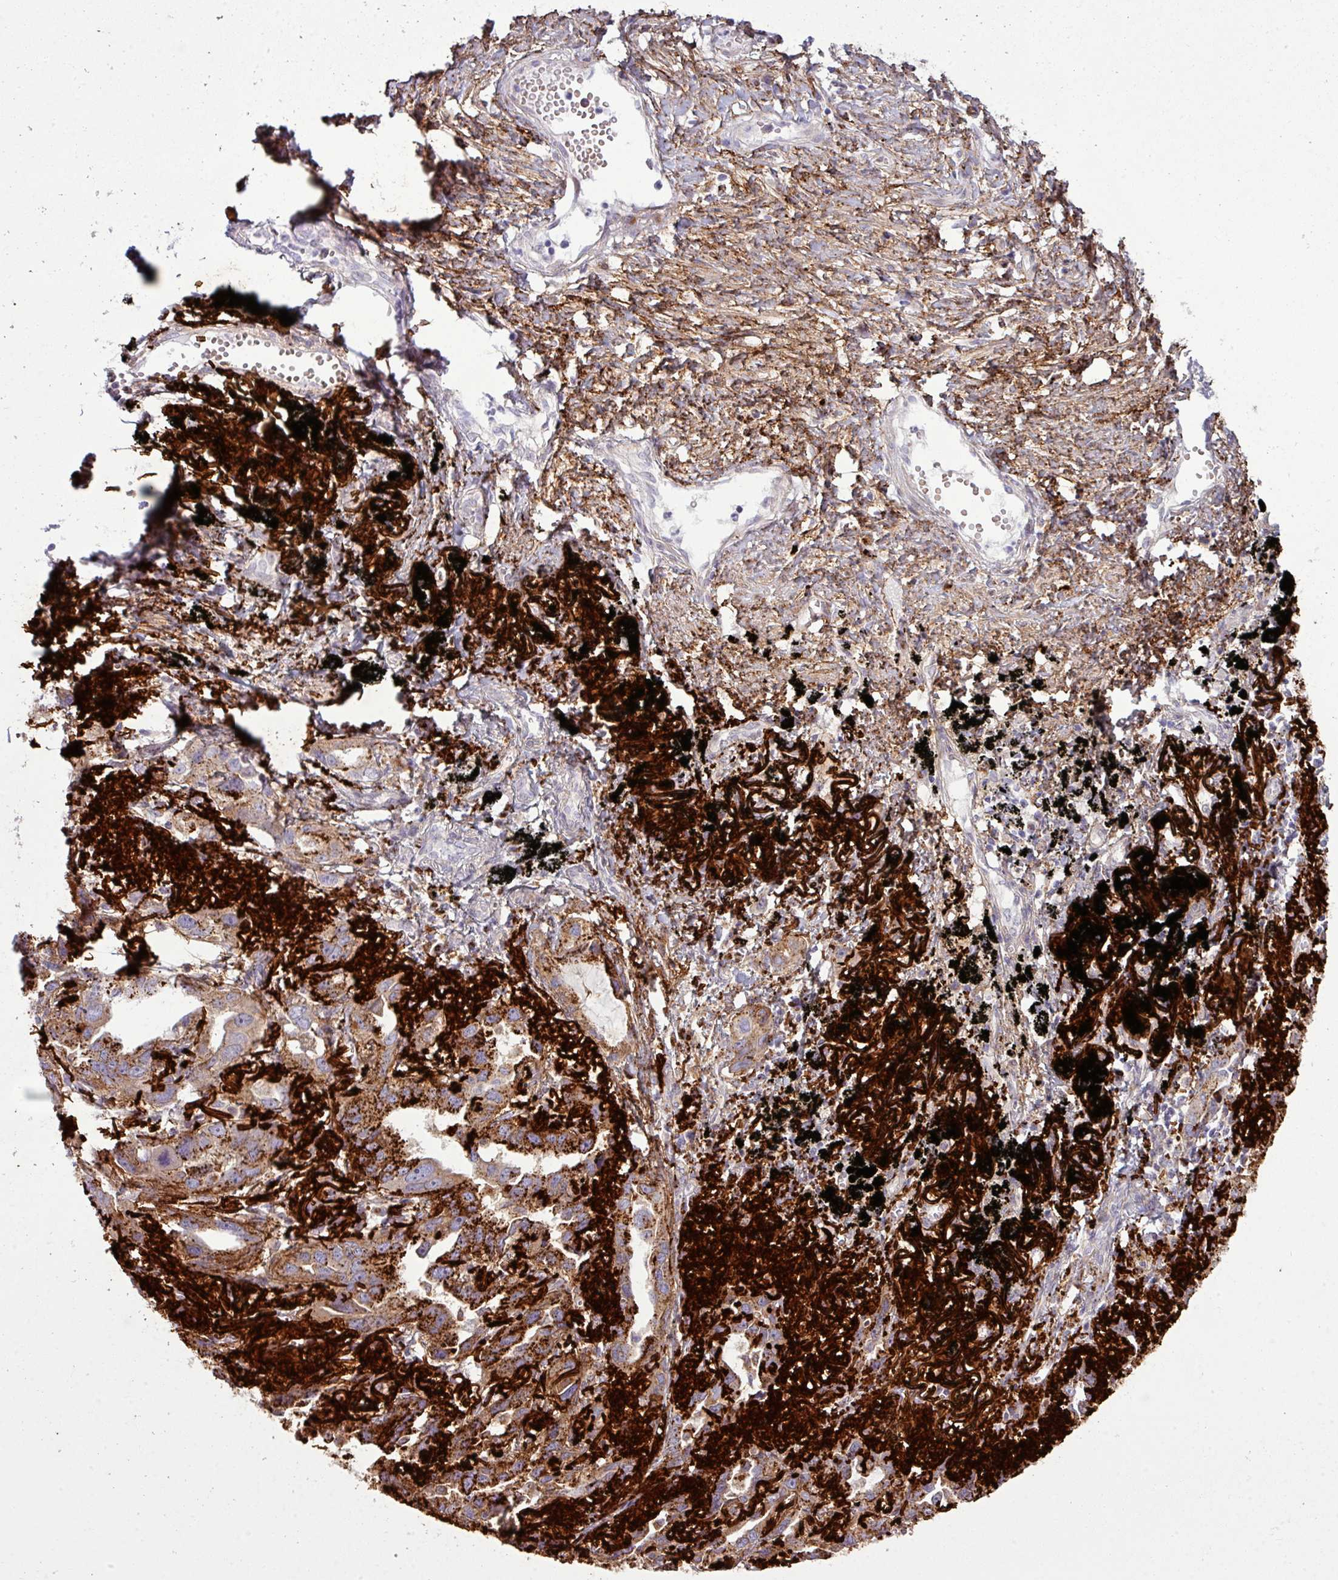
{"staining": {"intensity": "strong", "quantity": "25%-75%", "location": "cytoplasmic/membranous"}, "tissue": "lung cancer", "cell_type": "Tumor cells", "image_type": "cancer", "snomed": [{"axis": "morphology", "description": "Adenocarcinoma, NOS"}, {"axis": "topography", "description": "Lung"}], "caption": "Protein expression analysis of lung adenocarcinoma demonstrates strong cytoplasmic/membranous expression in approximately 25%-75% of tumor cells.", "gene": "COL8A1", "patient": {"sex": "male", "age": 67}}